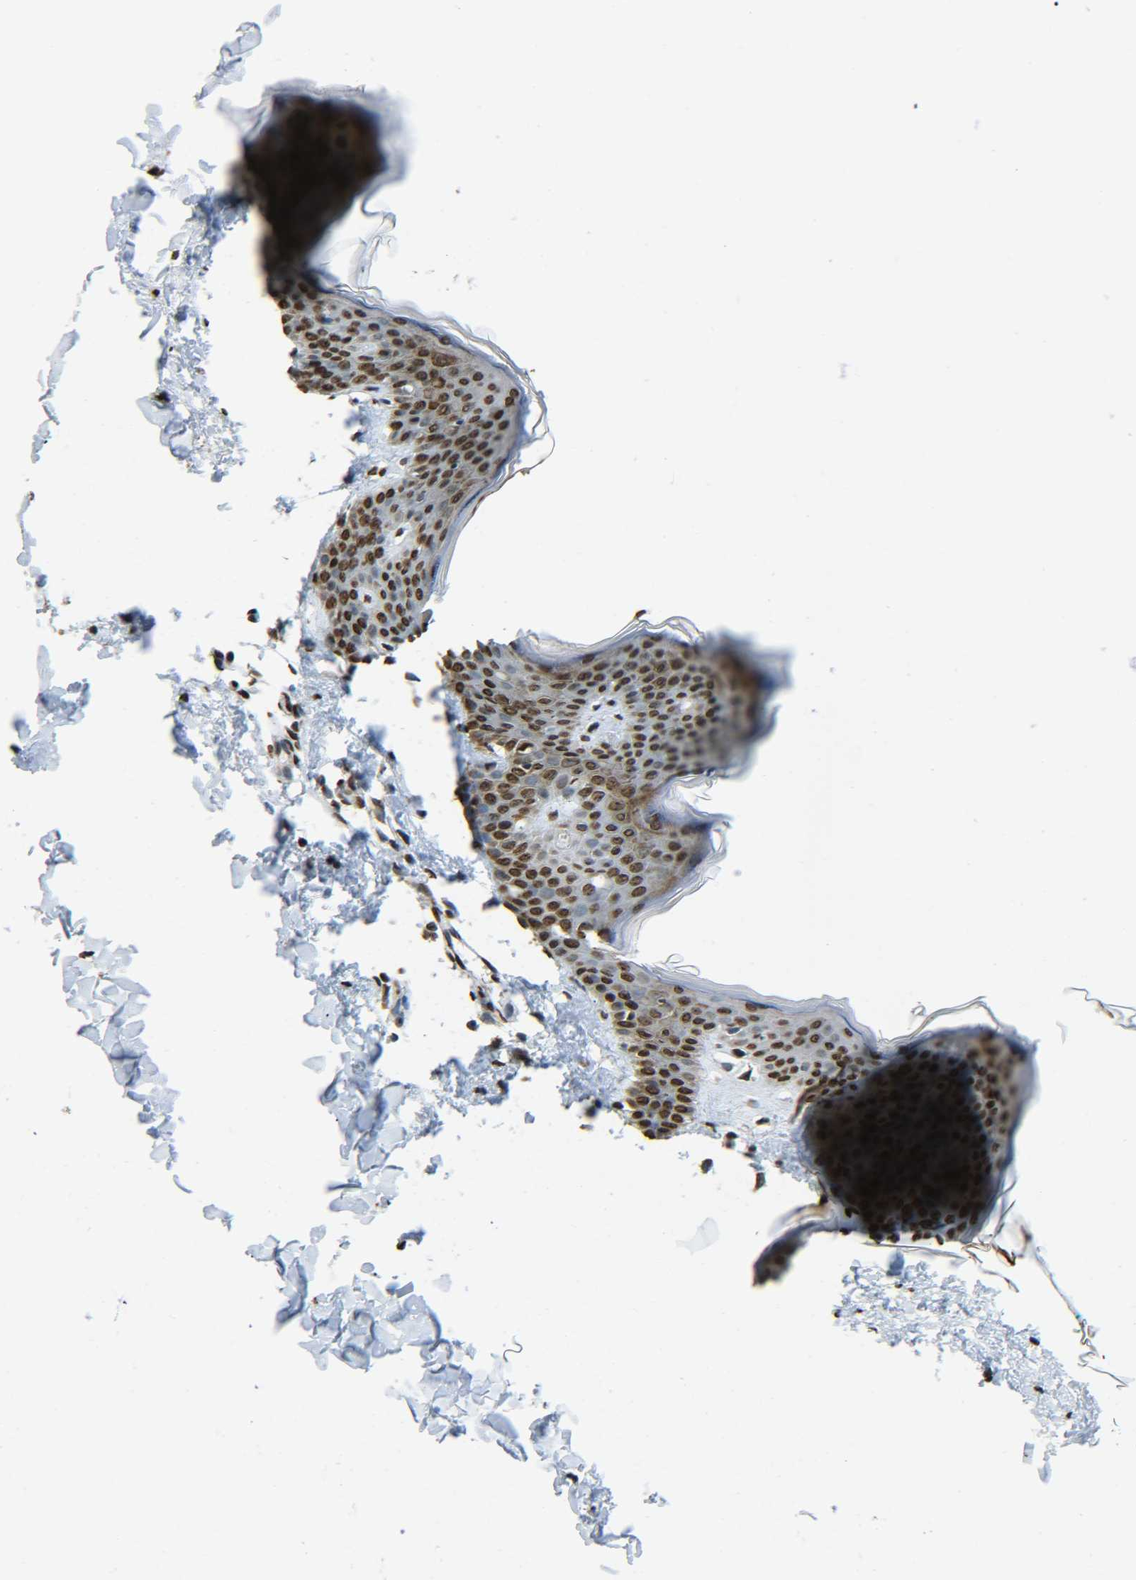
{"staining": {"intensity": "strong", "quantity": ">75%", "location": "nuclear"}, "tissue": "skin", "cell_type": "Fibroblasts", "image_type": "normal", "snomed": [{"axis": "morphology", "description": "Normal tissue, NOS"}, {"axis": "topography", "description": "Skin"}], "caption": "Fibroblasts exhibit strong nuclear positivity in approximately >75% of cells in benign skin. (Brightfield microscopy of DAB IHC at high magnification).", "gene": "H4C16", "patient": {"sex": "female", "age": 17}}